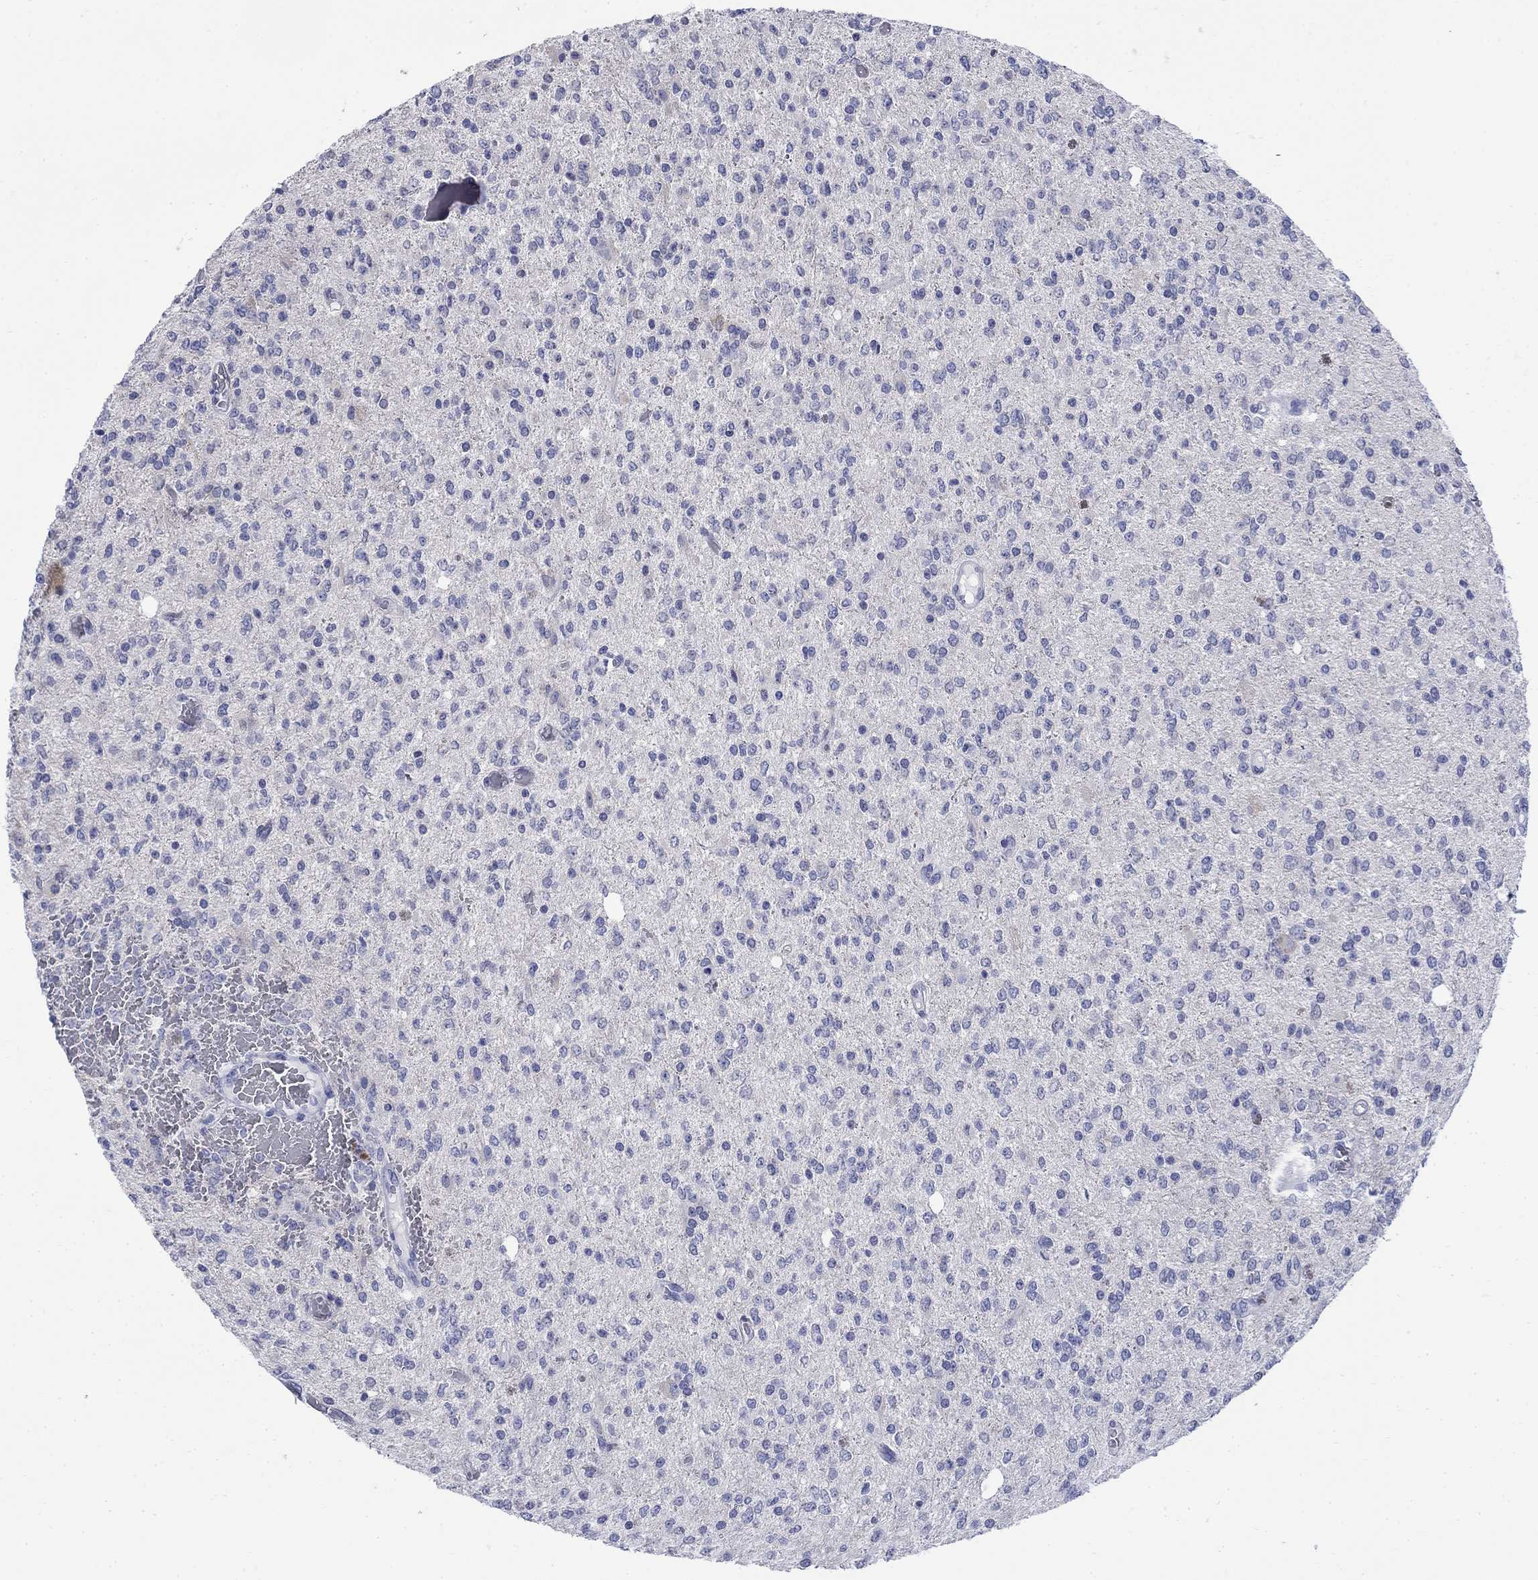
{"staining": {"intensity": "negative", "quantity": "none", "location": "none"}, "tissue": "glioma", "cell_type": "Tumor cells", "image_type": "cancer", "snomed": [{"axis": "morphology", "description": "Glioma, malignant, Low grade"}, {"axis": "topography", "description": "Brain"}], "caption": "Tumor cells show no significant expression in glioma.", "gene": "IGF2BP3", "patient": {"sex": "male", "age": 67}}